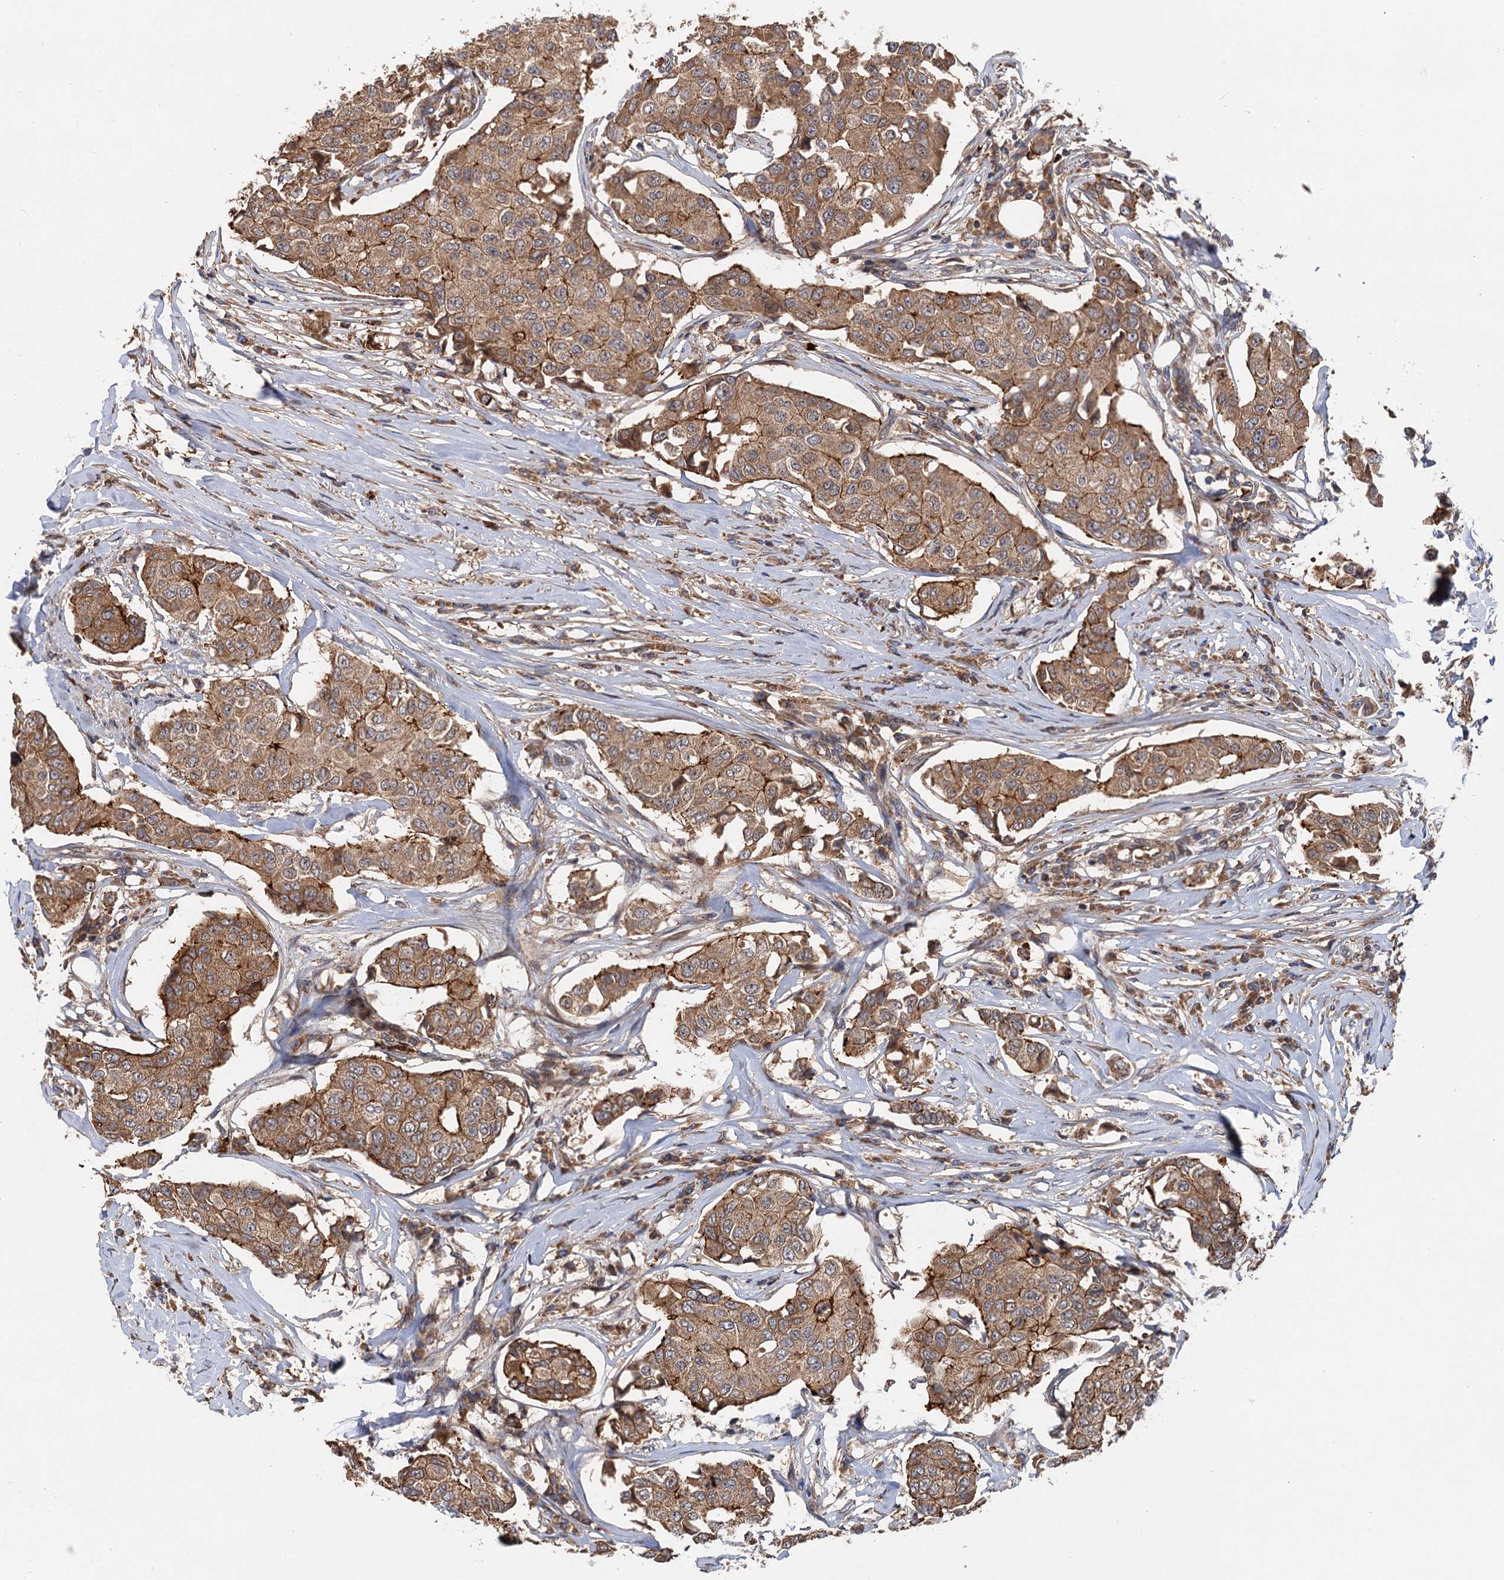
{"staining": {"intensity": "moderate", "quantity": ">75%", "location": "cytoplasmic/membranous"}, "tissue": "breast cancer", "cell_type": "Tumor cells", "image_type": "cancer", "snomed": [{"axis": "morphology", "description": "Duct carcinoma"}, {"axis": "topography", "description": "Breast"}], "caption": "This is a histology image of IHC staining of breast intraductal carcinoma, which shows moderate positivity in the cytoplasmic/membranous of tumor cells.", "gene": "SNX32", "patient": {"sex": "female", "age": 80}}